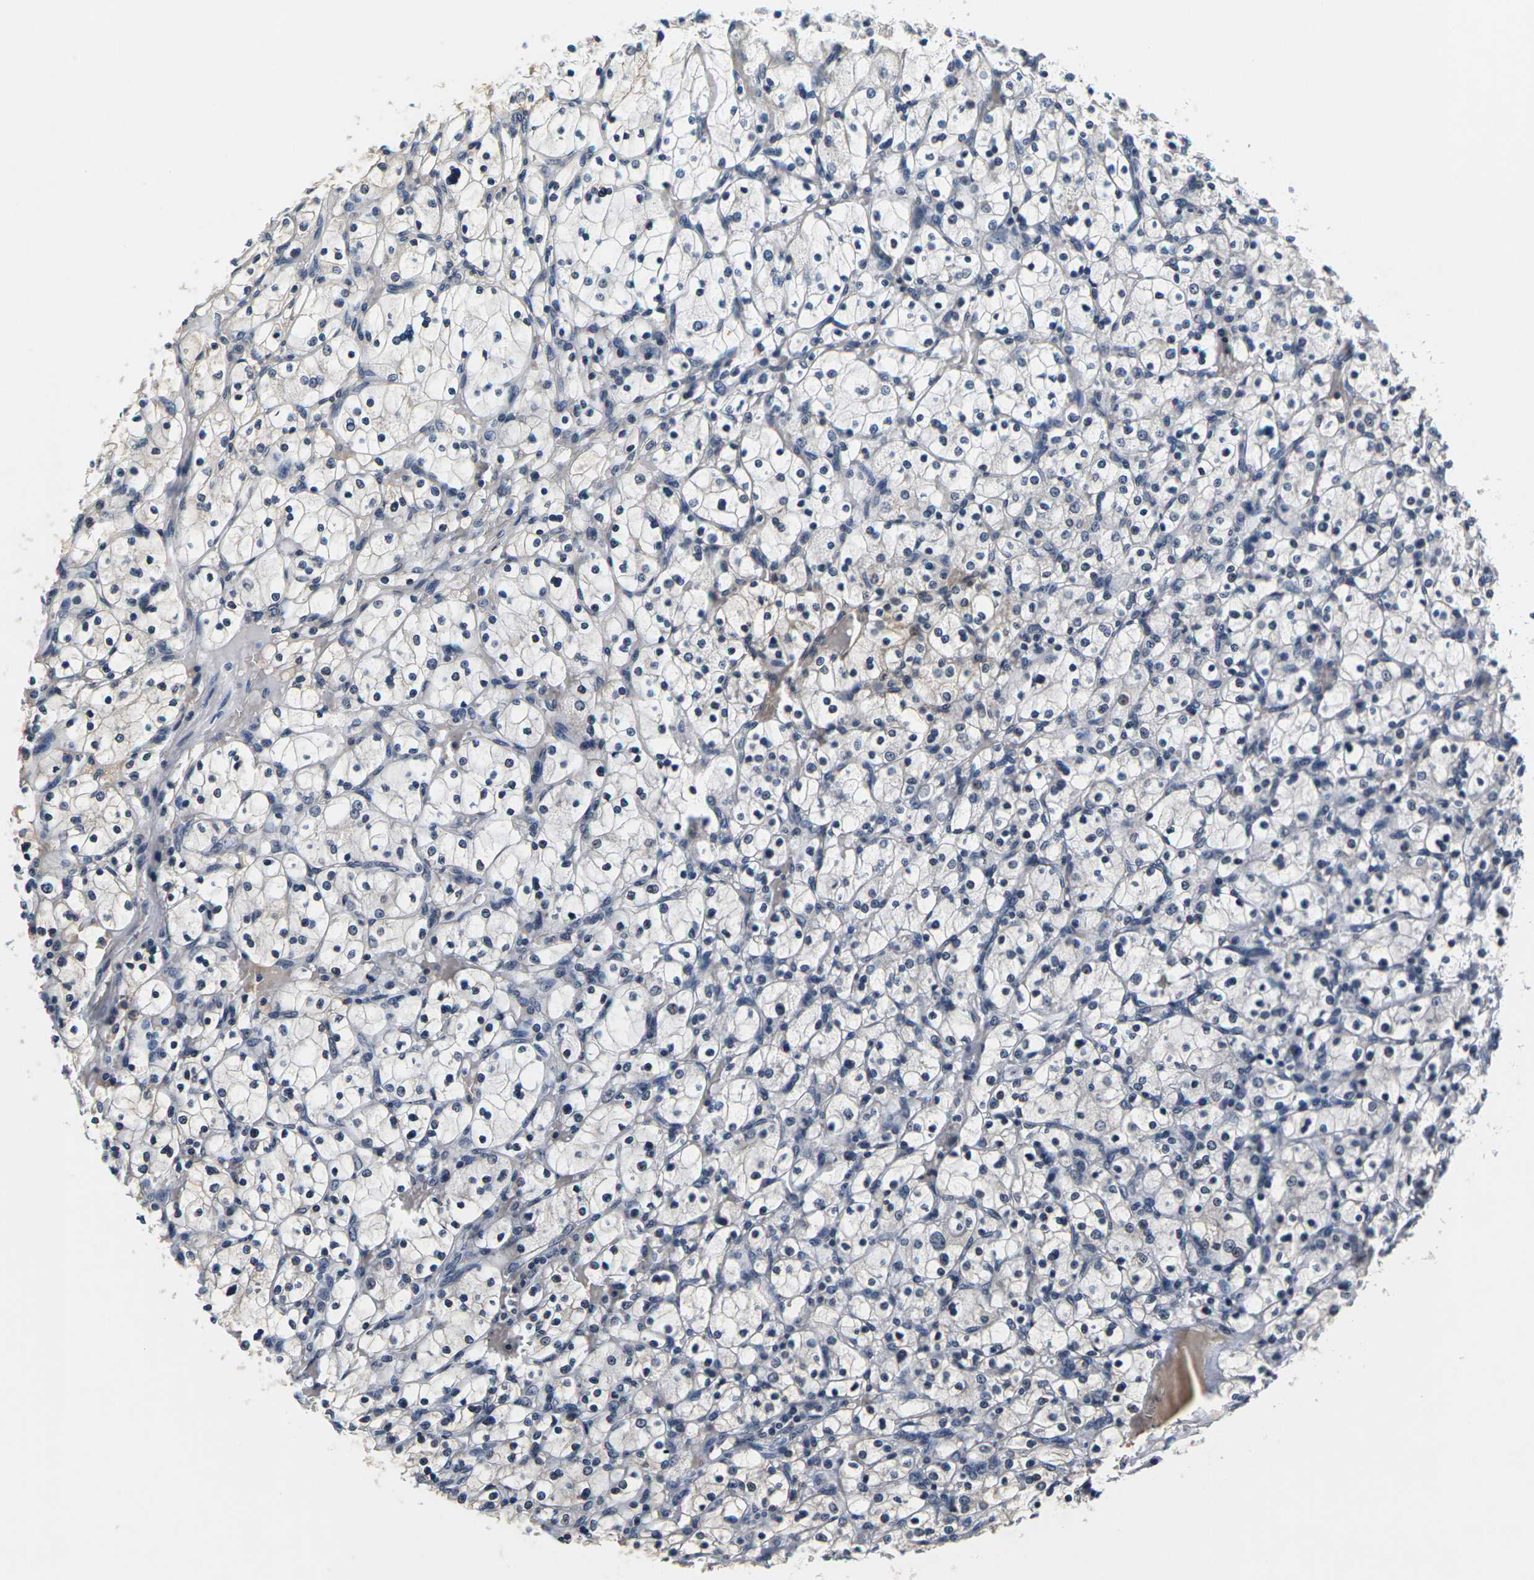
{"staining": {"intensity": "weak", "quantity": "<25%", "location": "nuclear"}, "tissue": "renal cancer", "cell_type": "Tumor cells", "image_type": "cancer", "snomed": [{"axis": "morphology", "description": "Adenocarcinoma, NOS"}, {"axis": "topography", "description": "Kidney"}], "caption": "High power microscopy histopathology image of an immunohistochemistry micrograph of adenocarcinoma (renal), revealing no significant positivity in tumor cells.", "gene": "NELFA", "patient": {"sex": "female", "age": 83}}